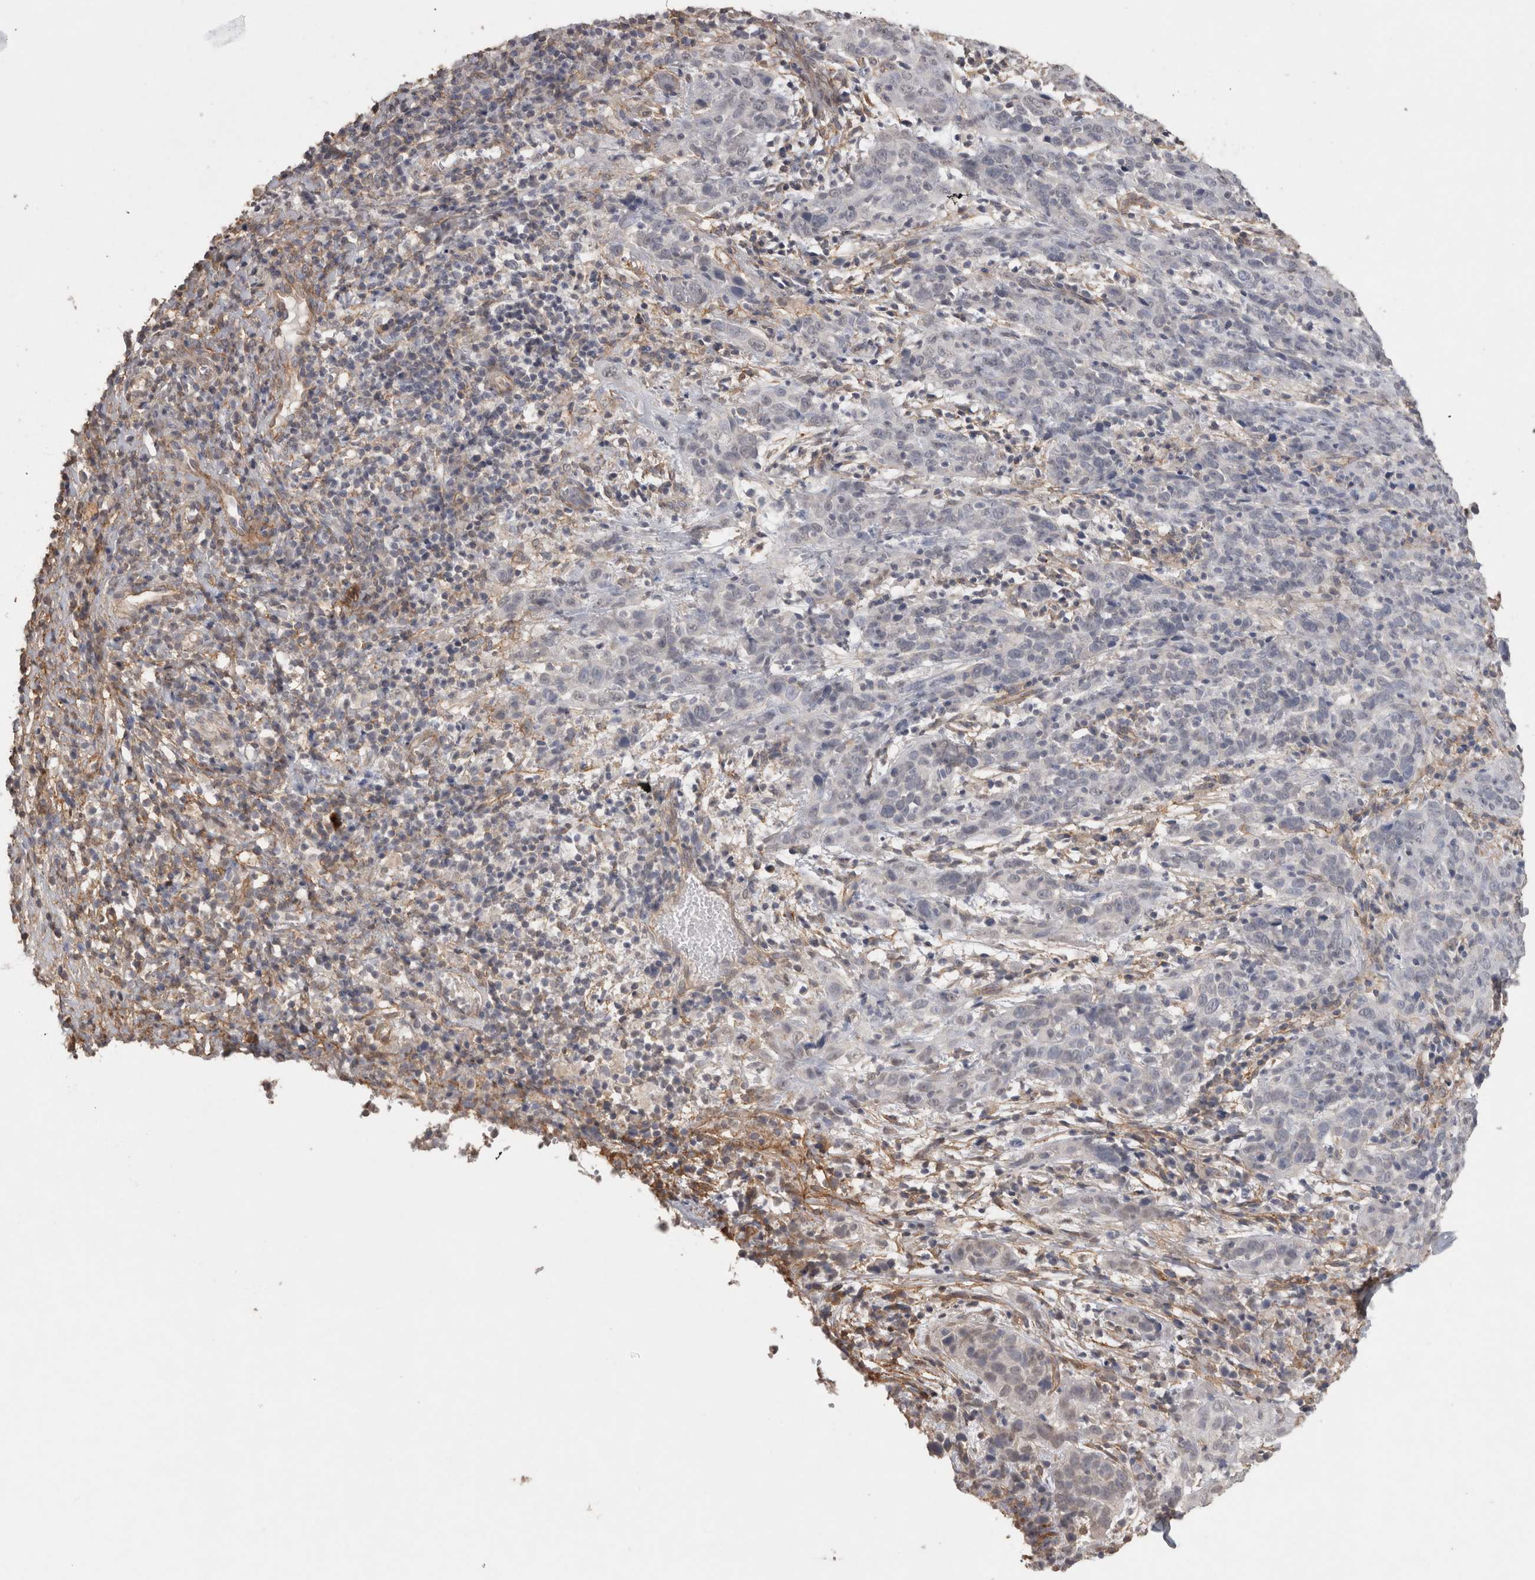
{"staining": {"intensity": "negative", "quantity": "none", "location": "none"}, "tissue": "cervical cancer", "cell_type": "Tumor cells", "image_type": "cancer", "snomed": [{"axis": "morphology", "description": "Squamous cell carcinoma, NOS"}, {"axis": "topography", "description": "Cervix"}], "caption": "Immunohistochemistry (IHC) of human cervical cancer exhibits no staining in tumor cells.", "gene": "RECK", "patient": {"sex": "female", "age": 46}}